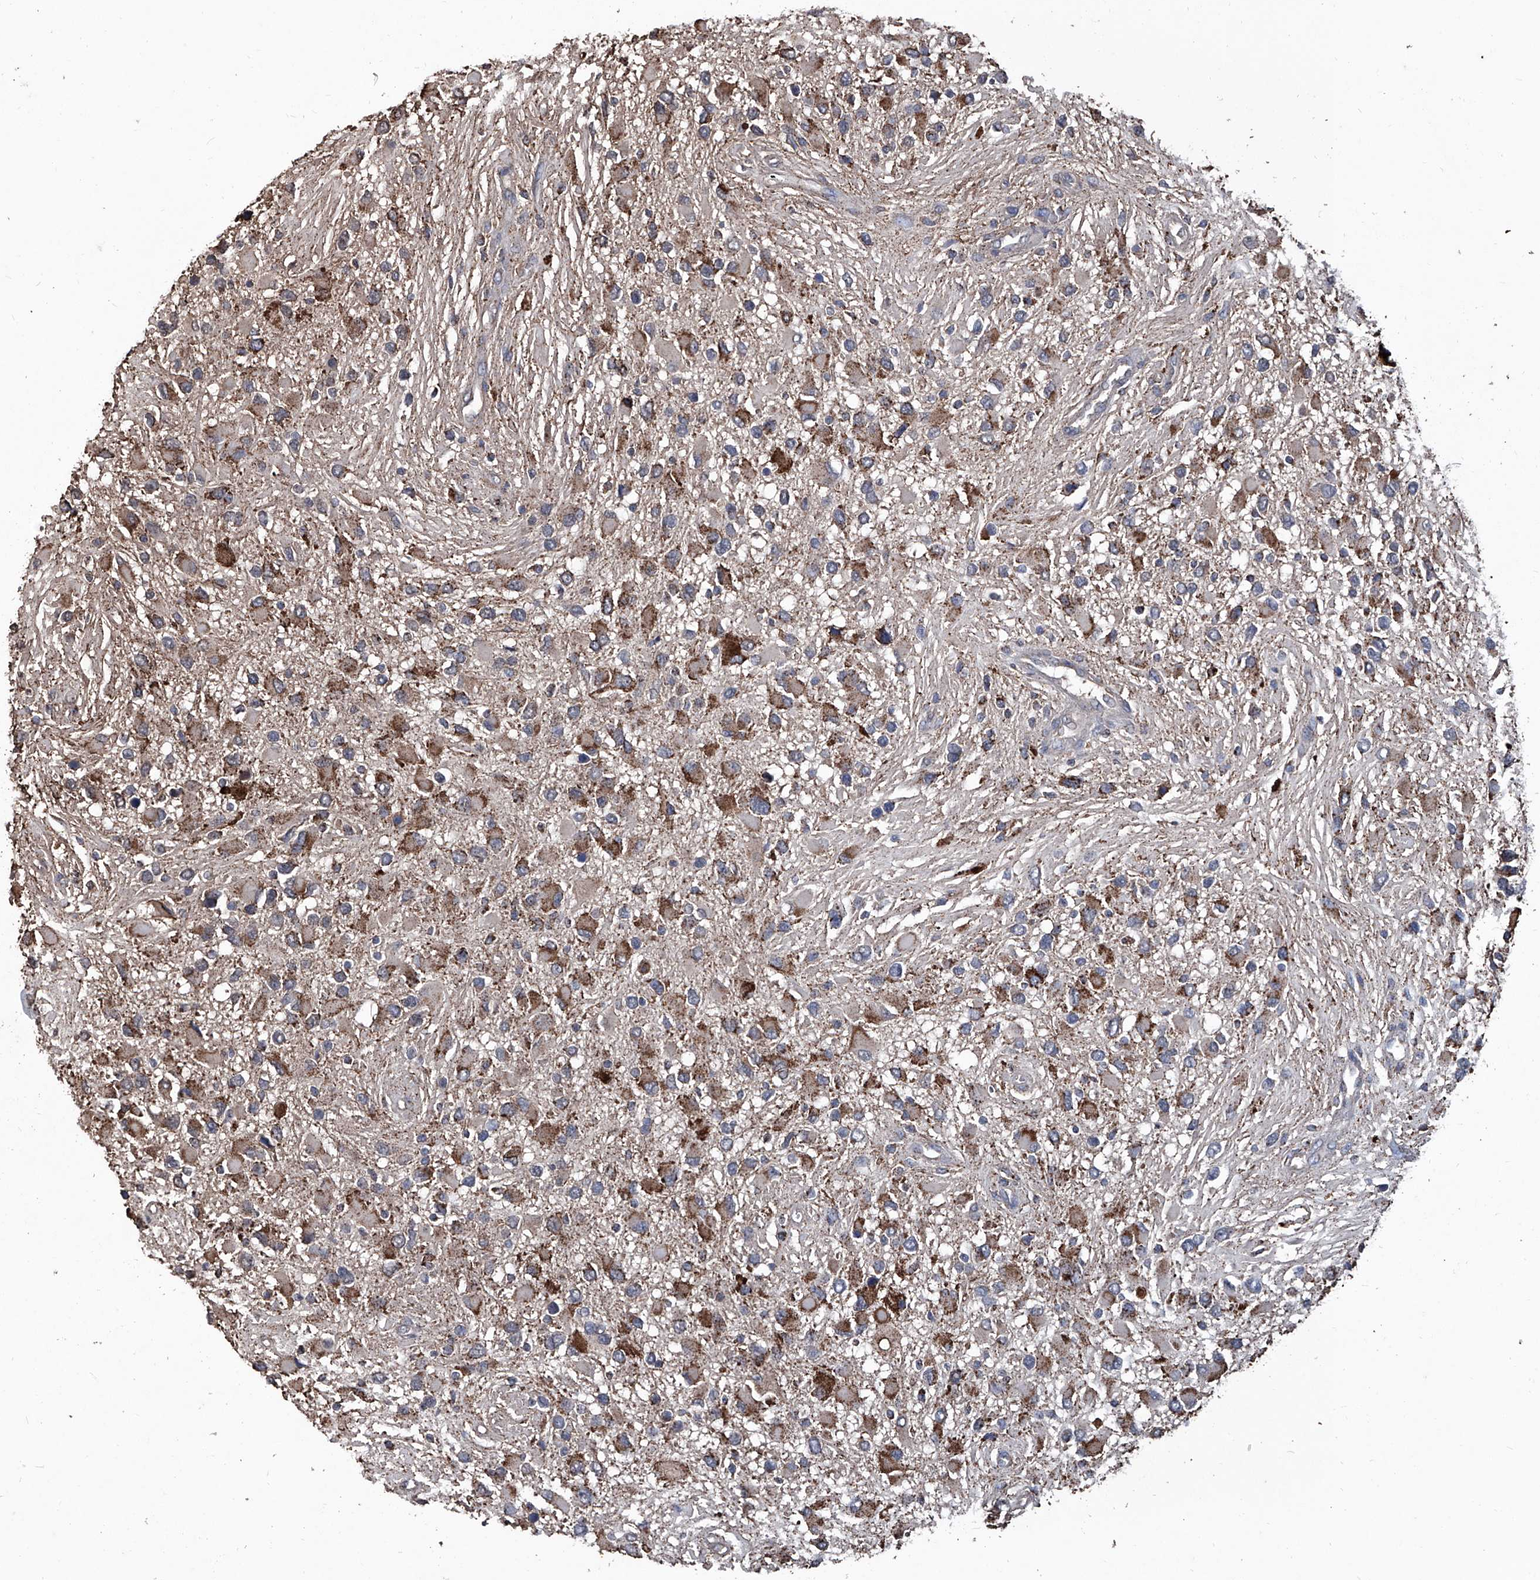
{"staining": {"intensity": "moderate", "quantity": ">75%", "location": "cytoplasmic/membranous"}, "tissue": "glioma", "cell_type": "Tumor cells", "image_type": "cancer", "snomed": [{"axis": "morphology", "description": "Glioma, malignant, High grade"}, {"axis": "topography", "description": "Brain"}], "caption": "This image demonstrates immunohistochemistry (IHC) staining of malignant high-grade glioma, with medium moderate cytoplasmic/membranous staining in approximately >75% of tumor cells.", "gene": "NHS", "patient": {"sex": "male", "age": 53}}